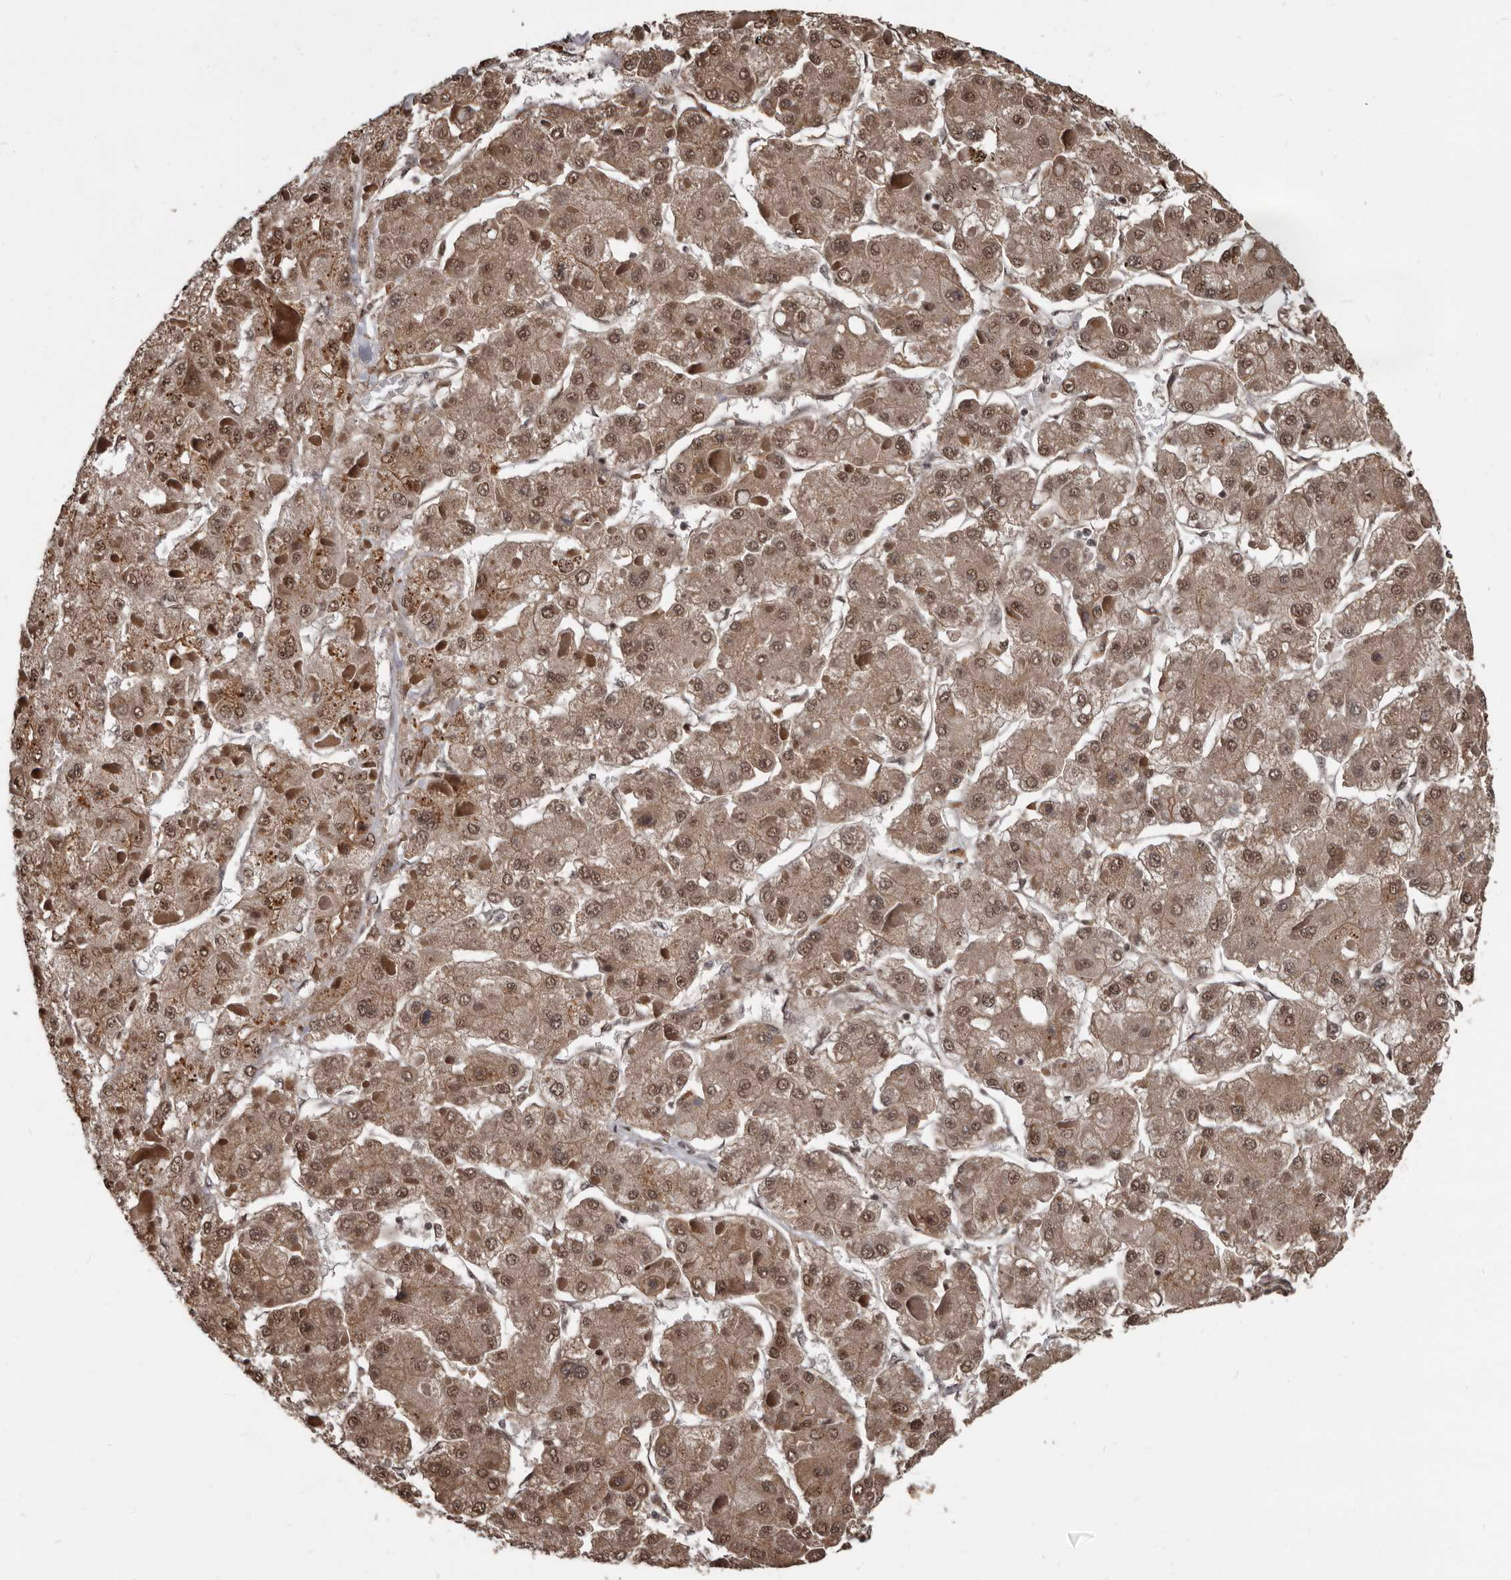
{"staining": {"intensity": "moderate", "quantity": ">75%", "location": "cytoplasmic/membranous,nuclear"}, "tissue": "liver cancer", "cell_type": "Tumor cells", "image_type": "cancer", "snomed": [{"axis": "morphology", "description": "Carcinoma, Hepatocellular, NOS"}, {"axis": "topography", "description": "Liver"}], "caption": "Tumor cells demonstrate medium levels of moderate cytoplasmic/membranous and nuclear staining in approximately >75% of cells in liver cancer (hepatocellular carcinoma). (DAB (3,3'-diaminobenzidine) = brown stain, brightfield microscopy at high magnification).", "gene": "AHR", "patient": {"sex": "female", "age": 73}}